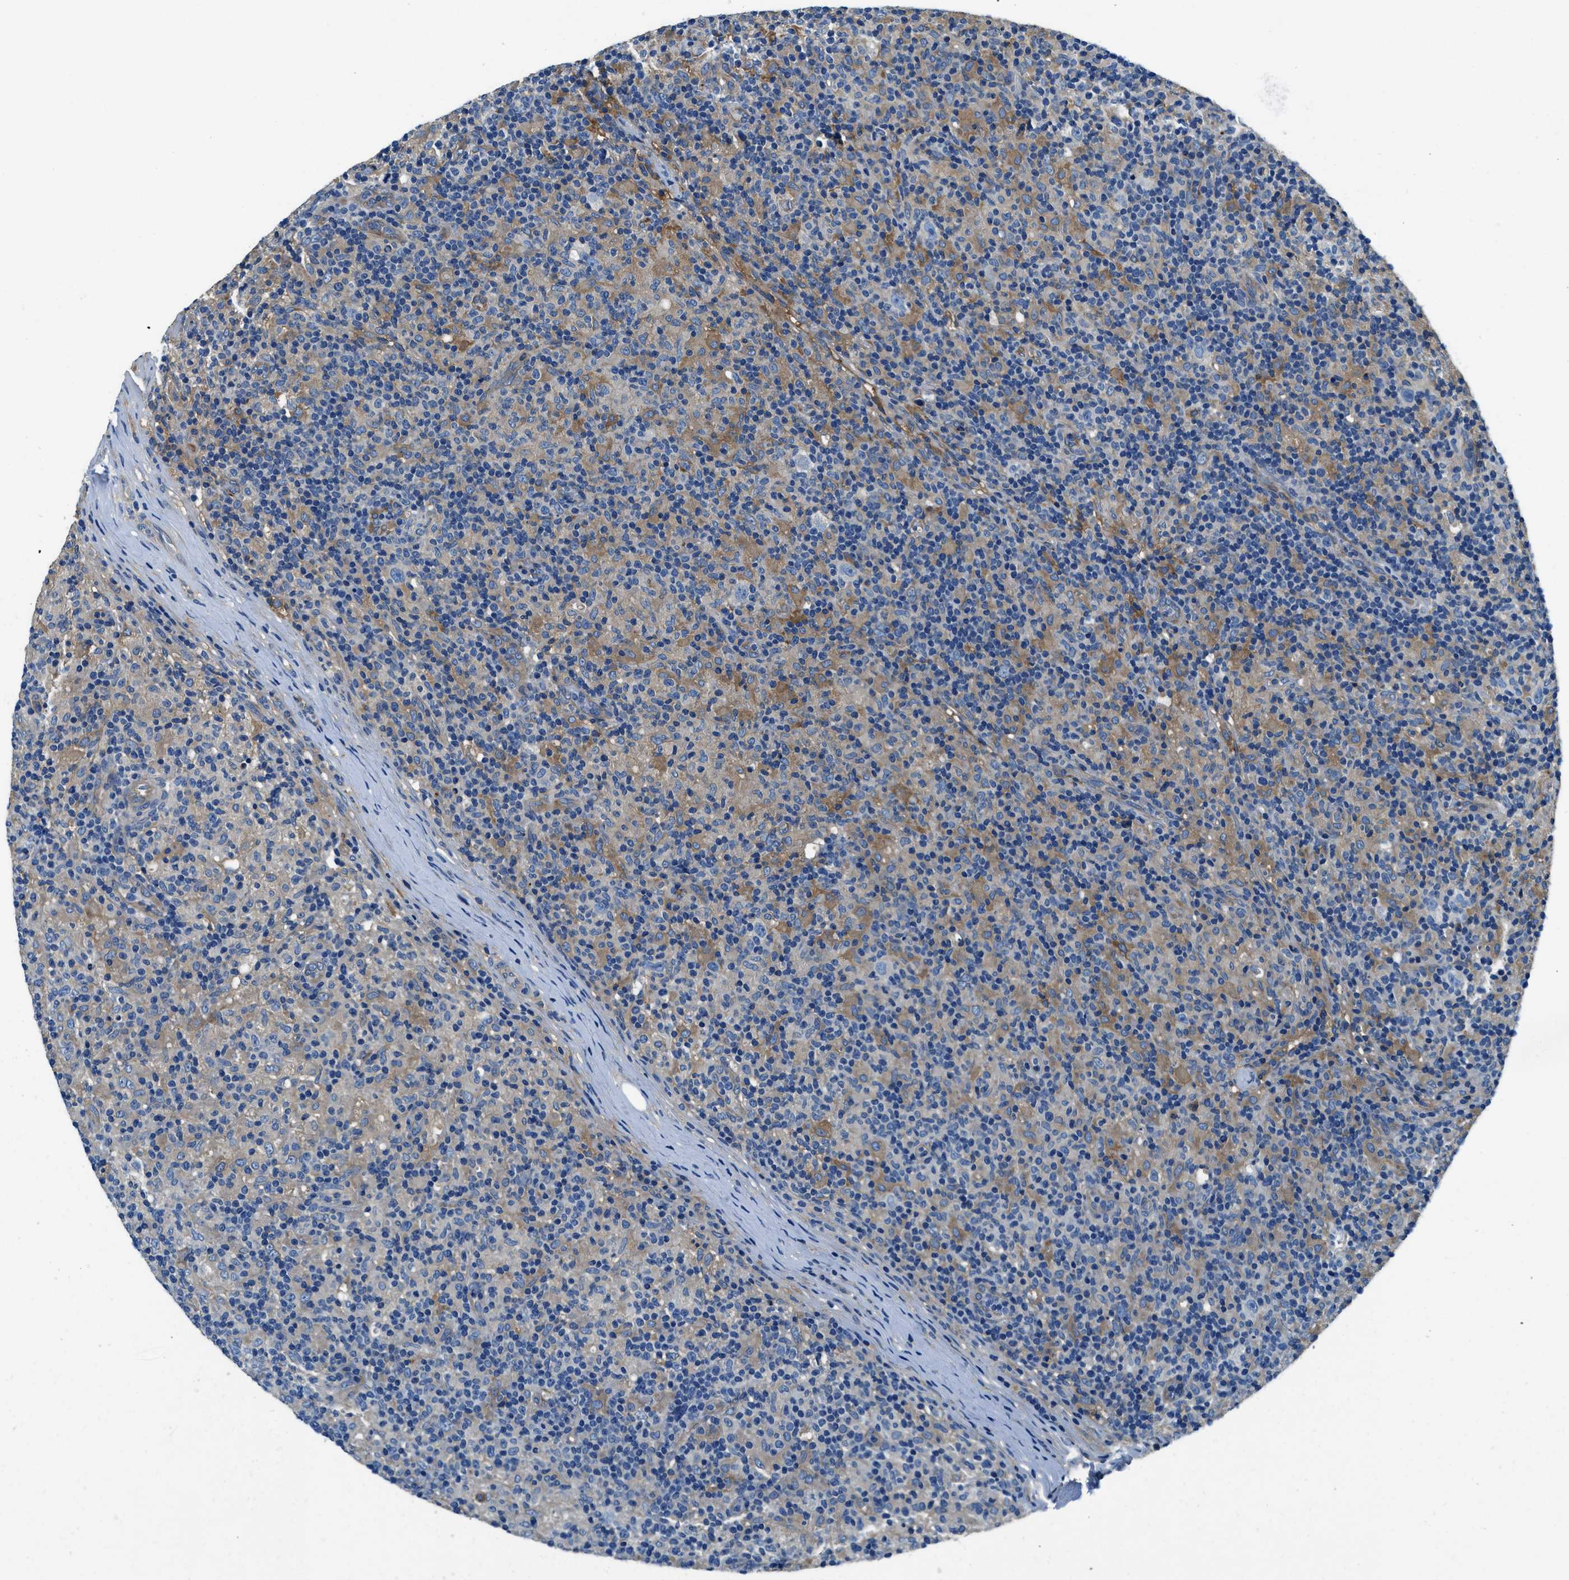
{"staining": {"intensity": "negative", "quantity": "none", "location": "none"}, "tissue": "lymphoma", "cell_type": "Tumor cells", "image_type": "cancer", "snomed": [{"axis": "morphology", "description": "Hodgkin's disease, NOS"}, {"axis": "topography", "description": "Lymph node"}], "caption": "DAB immunohistochemical staining of human Hodgkin's disease reveals no significant expression in tumor cells. (DAB immunohistochemistry (IHC), high magnification).", "gene": "TWF1", "patient": {"sex": "male", "age": 70}}